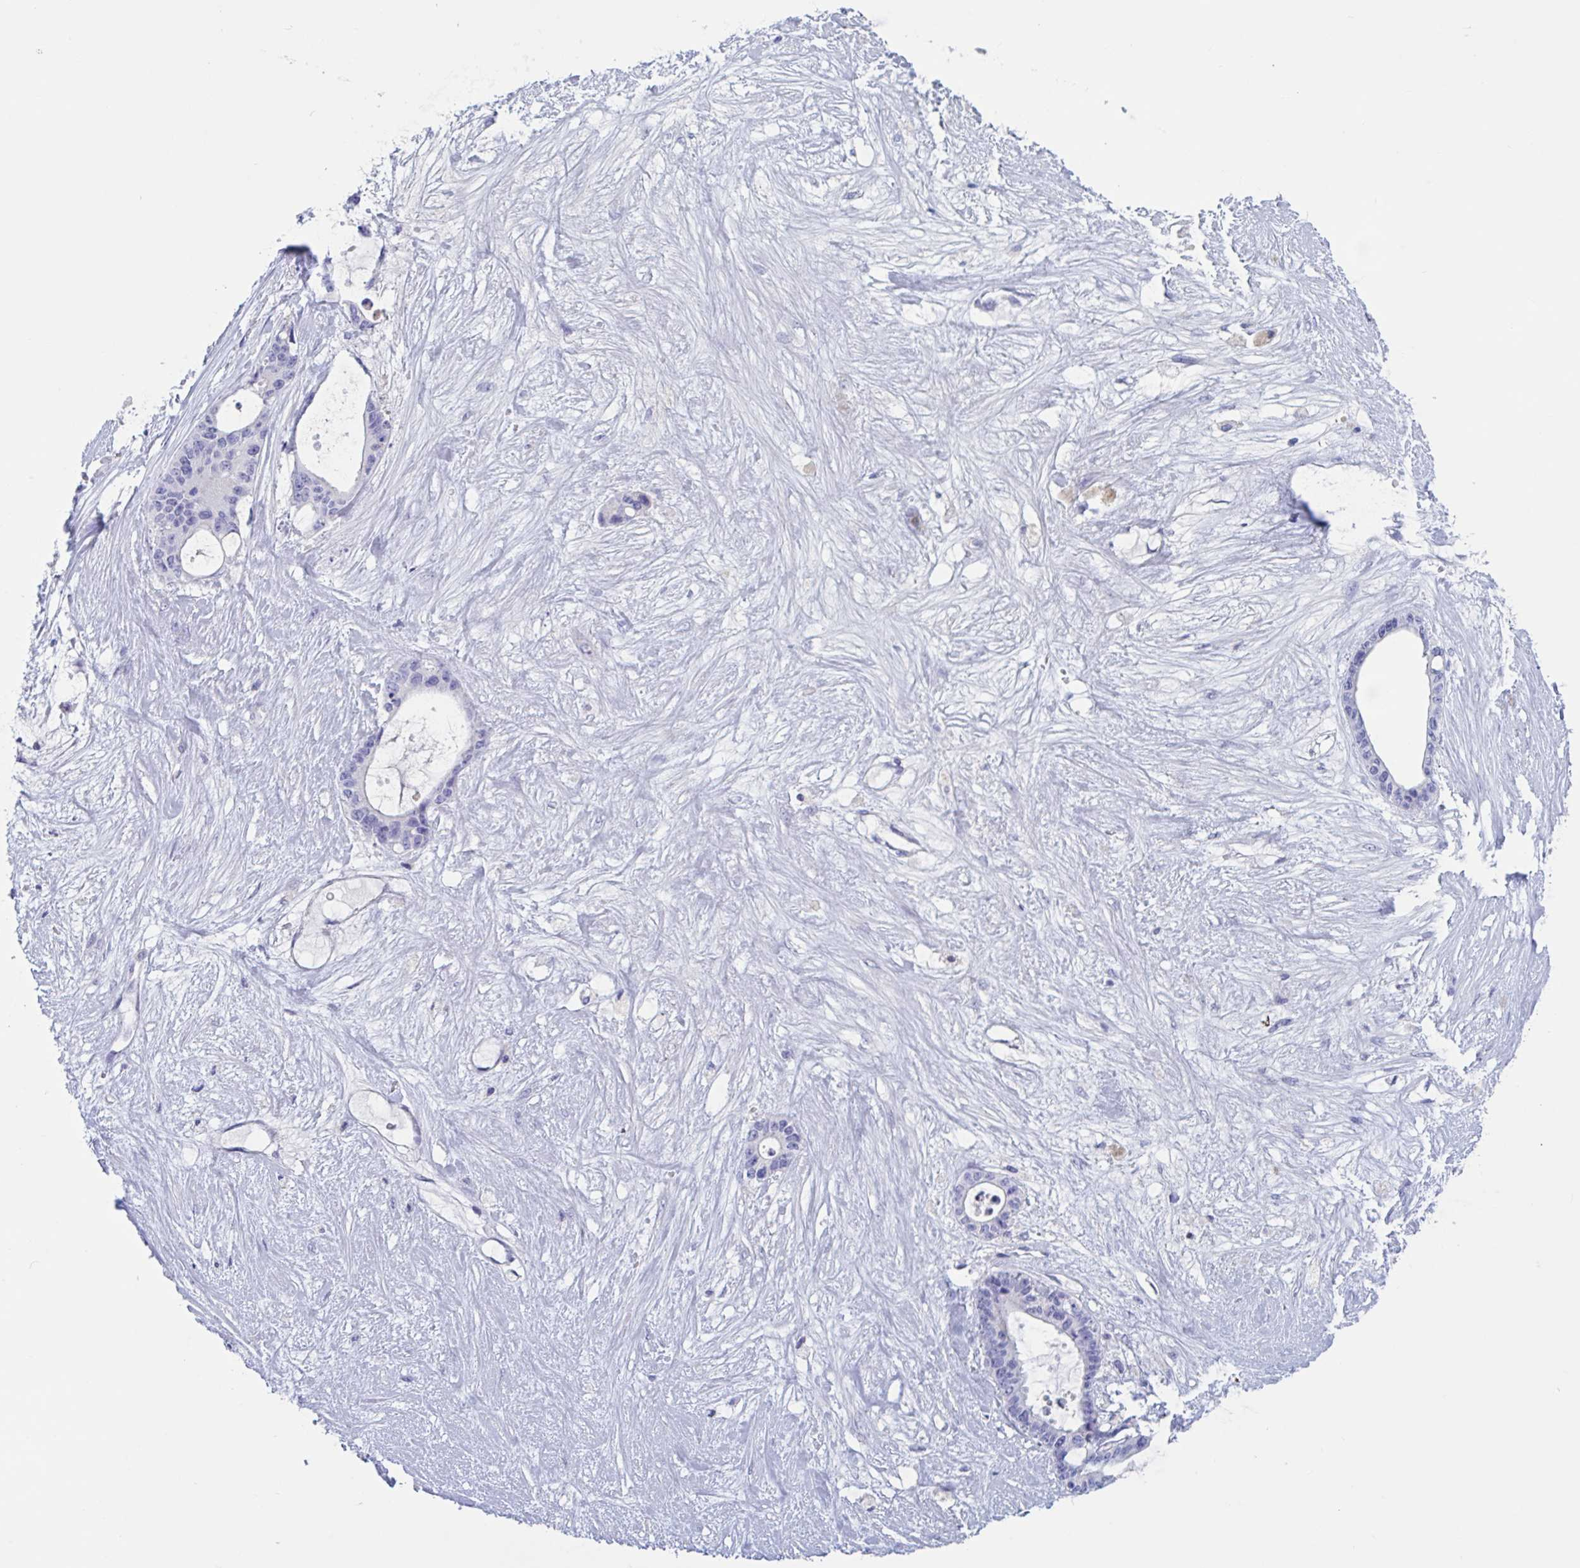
{"staining": {"intensity": "negative", "quantity": "none", "location": "none"}, "tissue": "liver cancer", "cell_type": "Tumor cells", "image_type": "cancer", "snomed": [{"axis": "morphology", "description": "Normal tissue, NOS"}, {"axis": "morphology", "description": "Cholangiocarcinoma"}, {"axis": "topography", "description": "Liver"}, {"axis": "topography", "description": "Peripheral nerve tissue"}], "caption": "Immunohistochemistry (IHC) image of human cholangiocarcinoma (liver) stained for a protein (brown), which demonstrates no staining in tumor cells.", "gene": "ZNHIT2", "patient": {"sex": "female", "age": 73}}